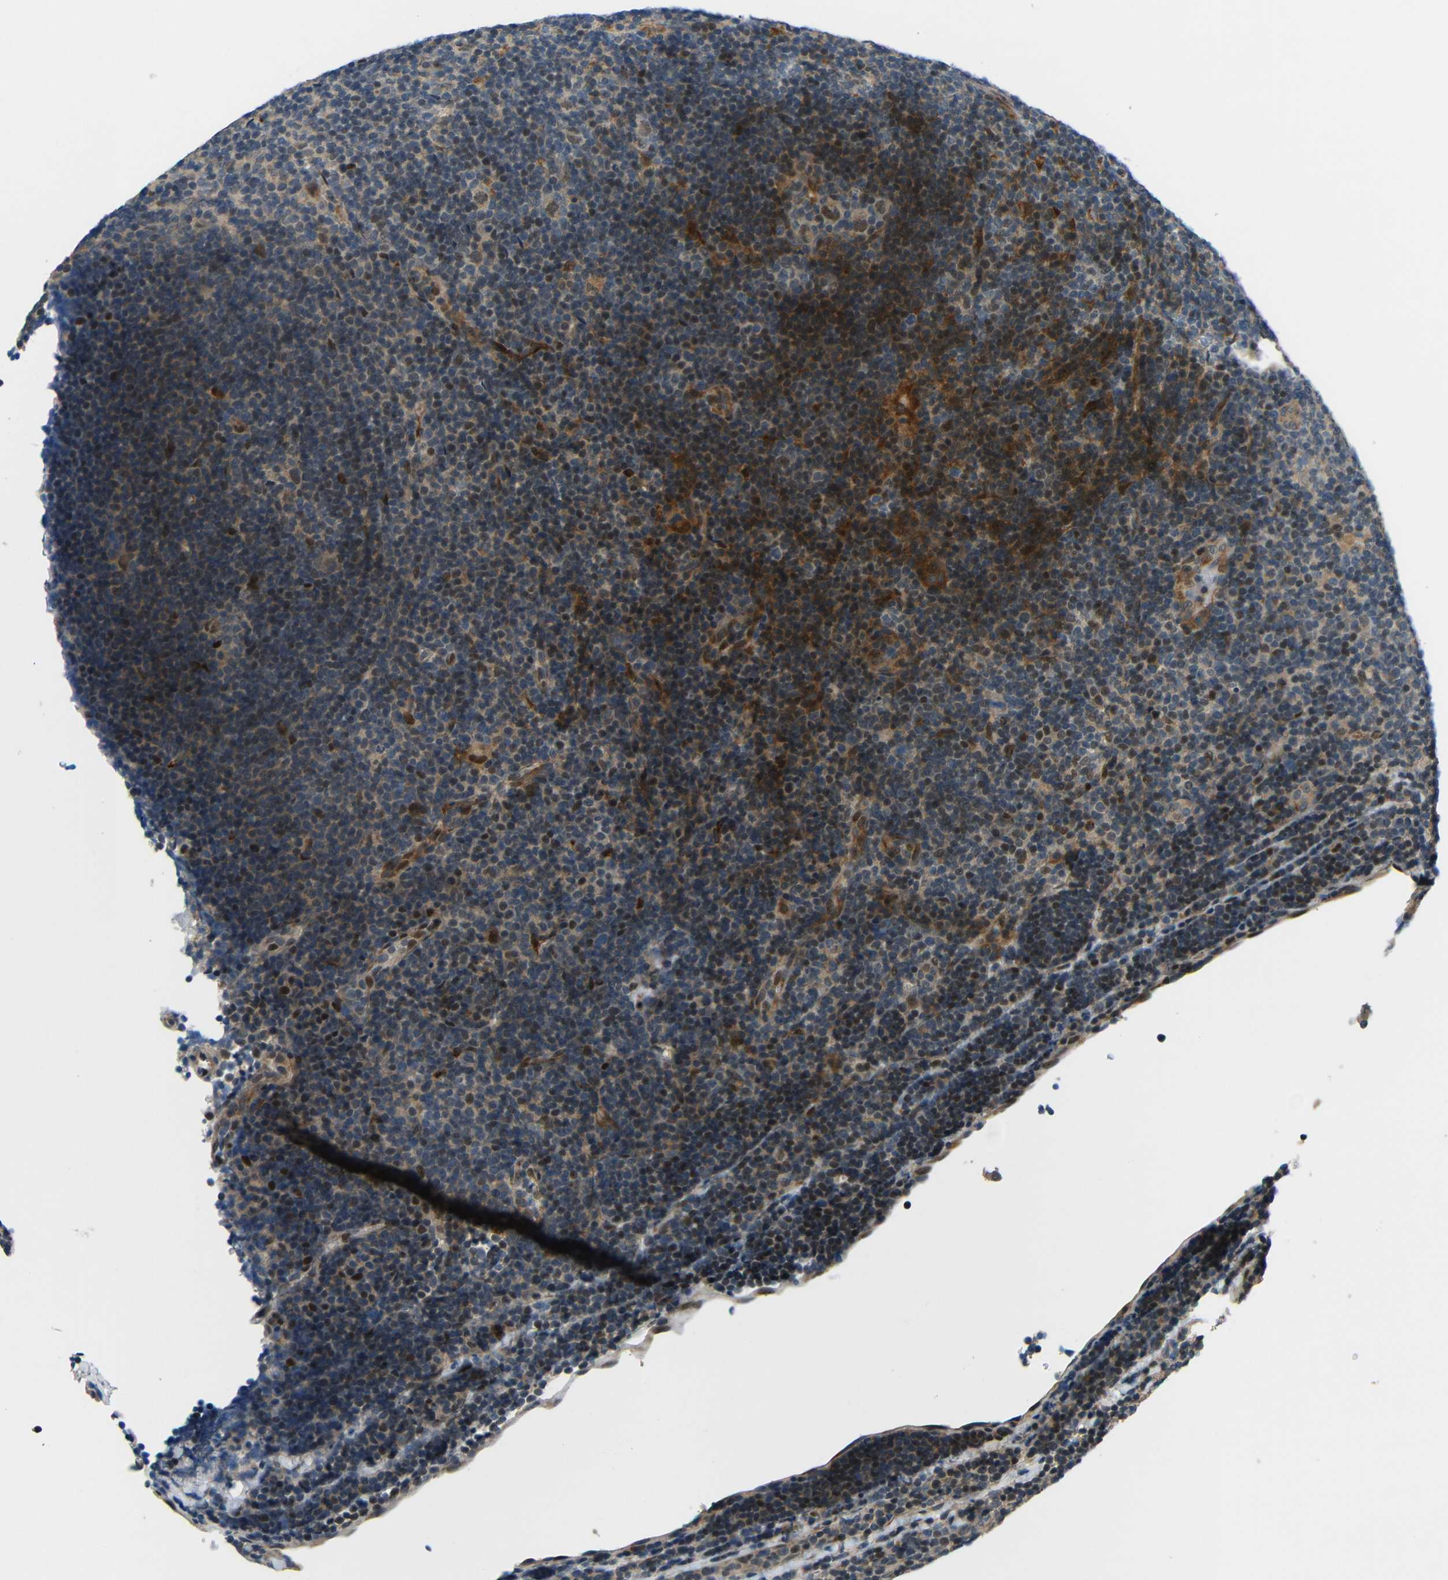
{"staining": {"intensity": "moderate", "quantity": ">75%", "location": "nuclear"}, "tissue": "lymphoma", "cell_type": "Tumor cells", "image_type": "cancer", "snomed": [{"axis": "morphology", "description": "Hodgkin's disease, NOS"}, {"axis": "topography", "description": "Lymph node"}], "caption": "Tumor cells exhibit medium levels of moderate nuclear expression in about >75% of cells in human Hodgkin's disease.", "gene": "SYDE1", "patient": {"sex": "female", "age": 57}}